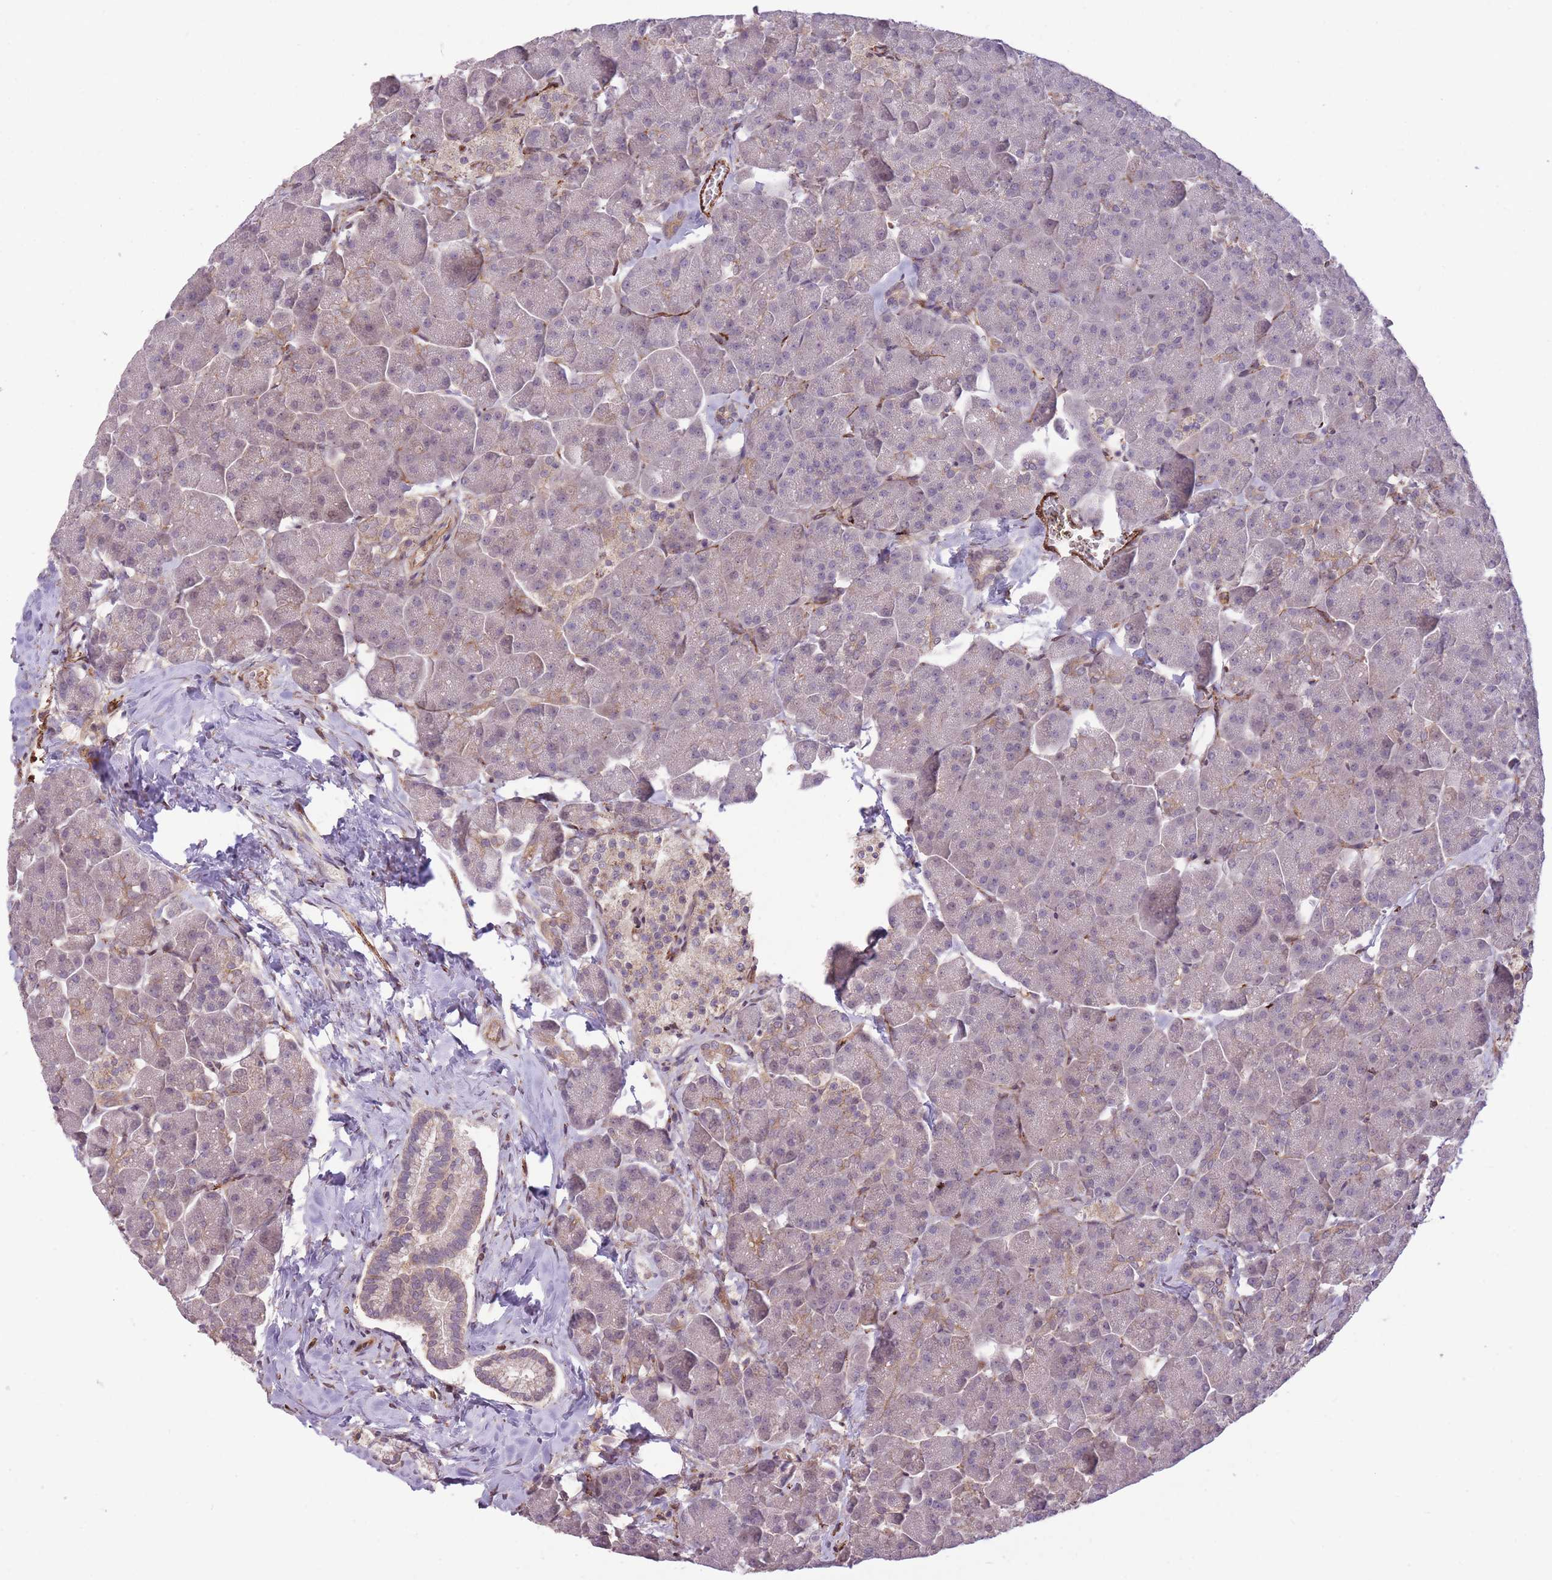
{"staining": {"intensity": "moderate", "quantity": "<25%", "location": "cytoplasmic/membranous"}, "tissue": "pancreas", "cell_type": "Exocrine glandular cells", "image_type": "normal", "snomed": [{"axis": "morphology", "description": "Normal tissue, NOS"}, {"axis": "topography", "description": "Pancreas"}, {"axis": "topography", "description": "Peripheral nerve tissue"}], "caption": "Exocrine glandular cells exhibit low levels of moderate cytoplasmic/membranous staining in approximately <25% of cells in unremarkable human pancreas.", "gene": "CISH", "patient": {"sex": "male", "age": 54}}